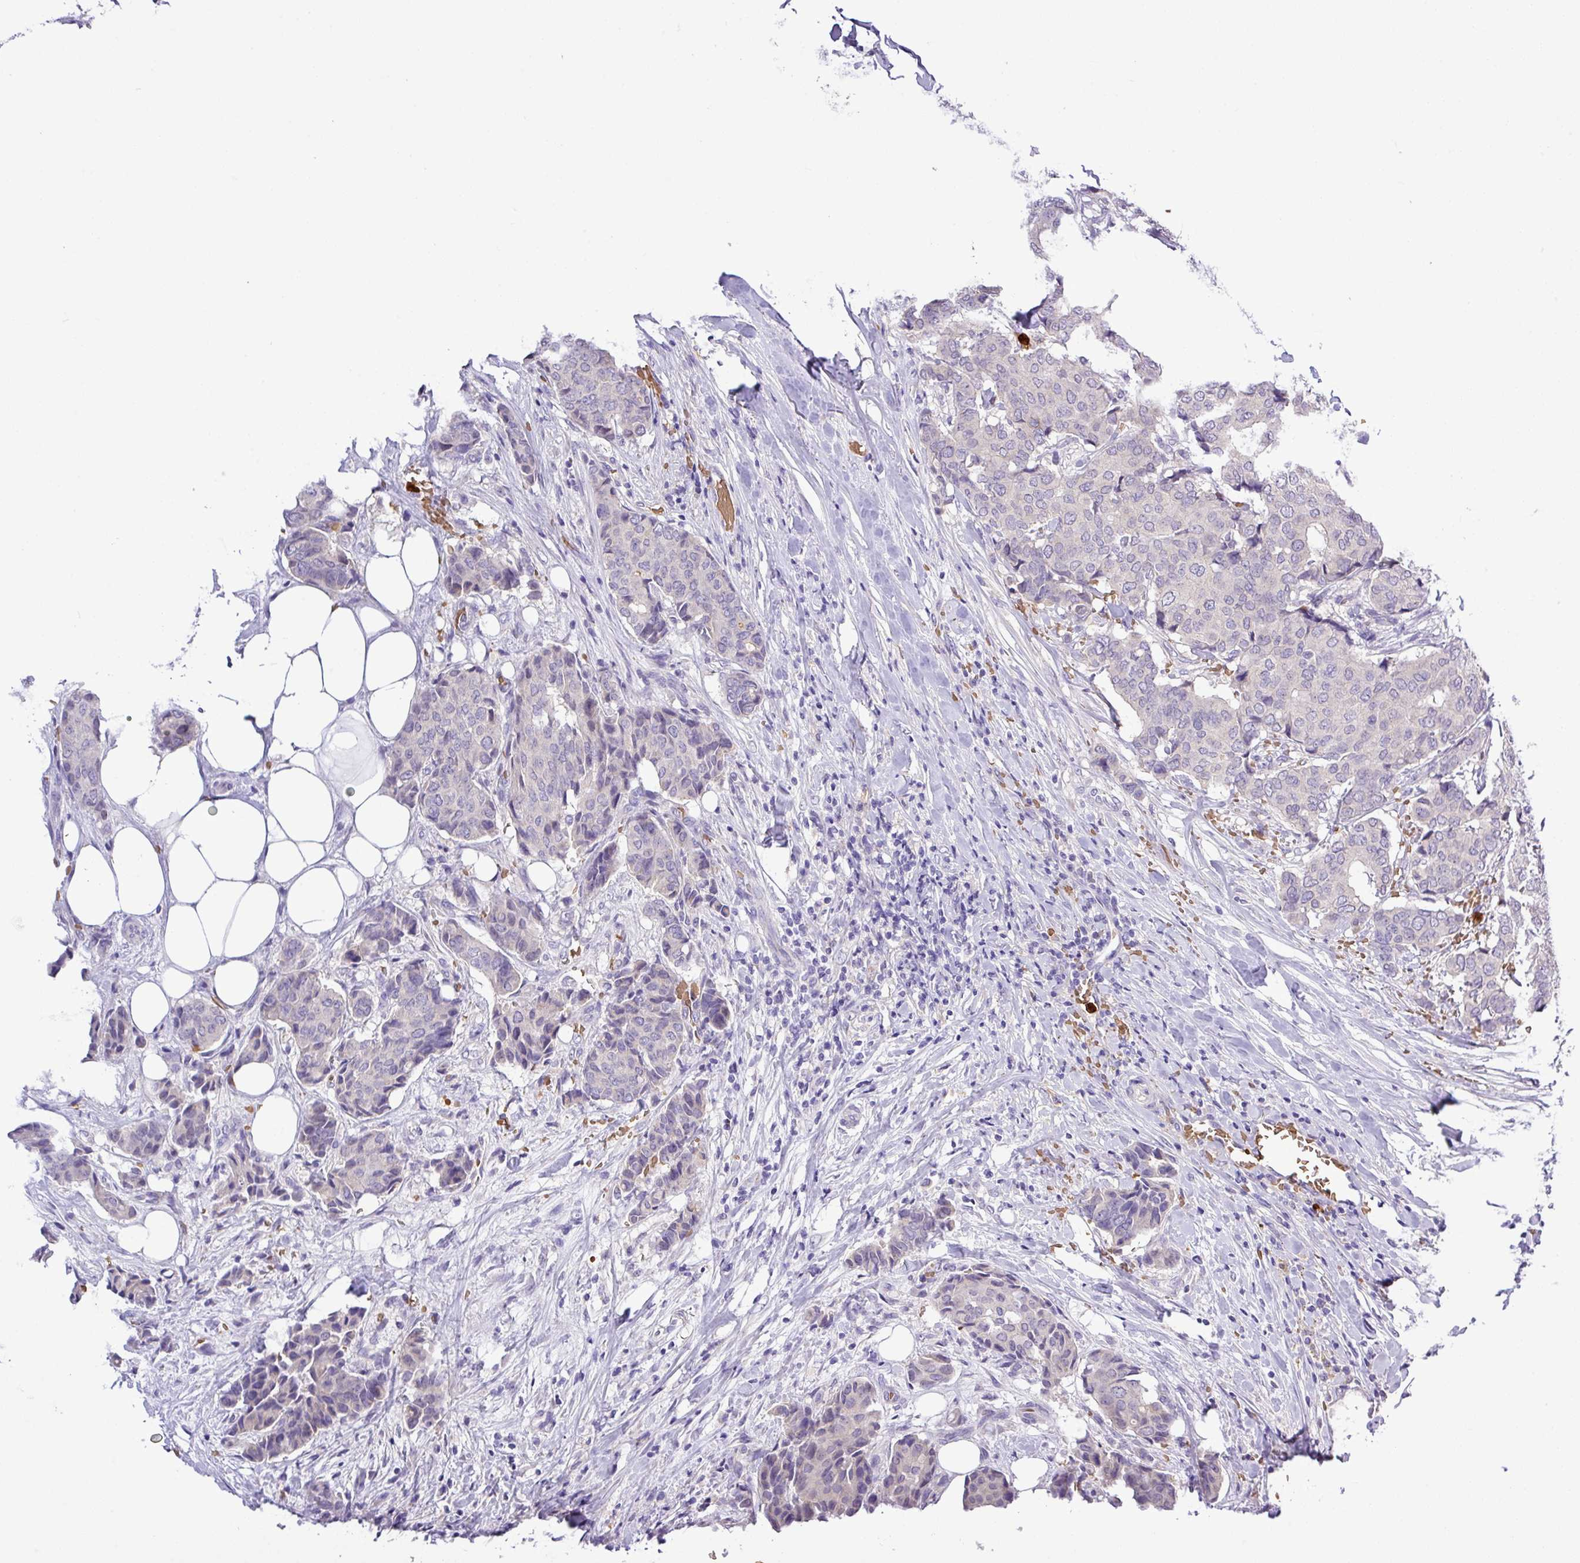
{"staining": {"intensity": "negative", "quantity": "none", "location": "none"}, "tissue": "breast cancer", "cell_type": "Tumor cells", "image_type": "cancer", "snomed": [{"axis": "morphology", "description": "Duct carcinoma"}, {"axis": "topography", "description": "Breast"}], "caption": "Tumor cells are negative for brown protein staining in intraductal carcinoma (breast).", "gene": "MGAT4B", "patient": {"sex": "female", "age": 75}}